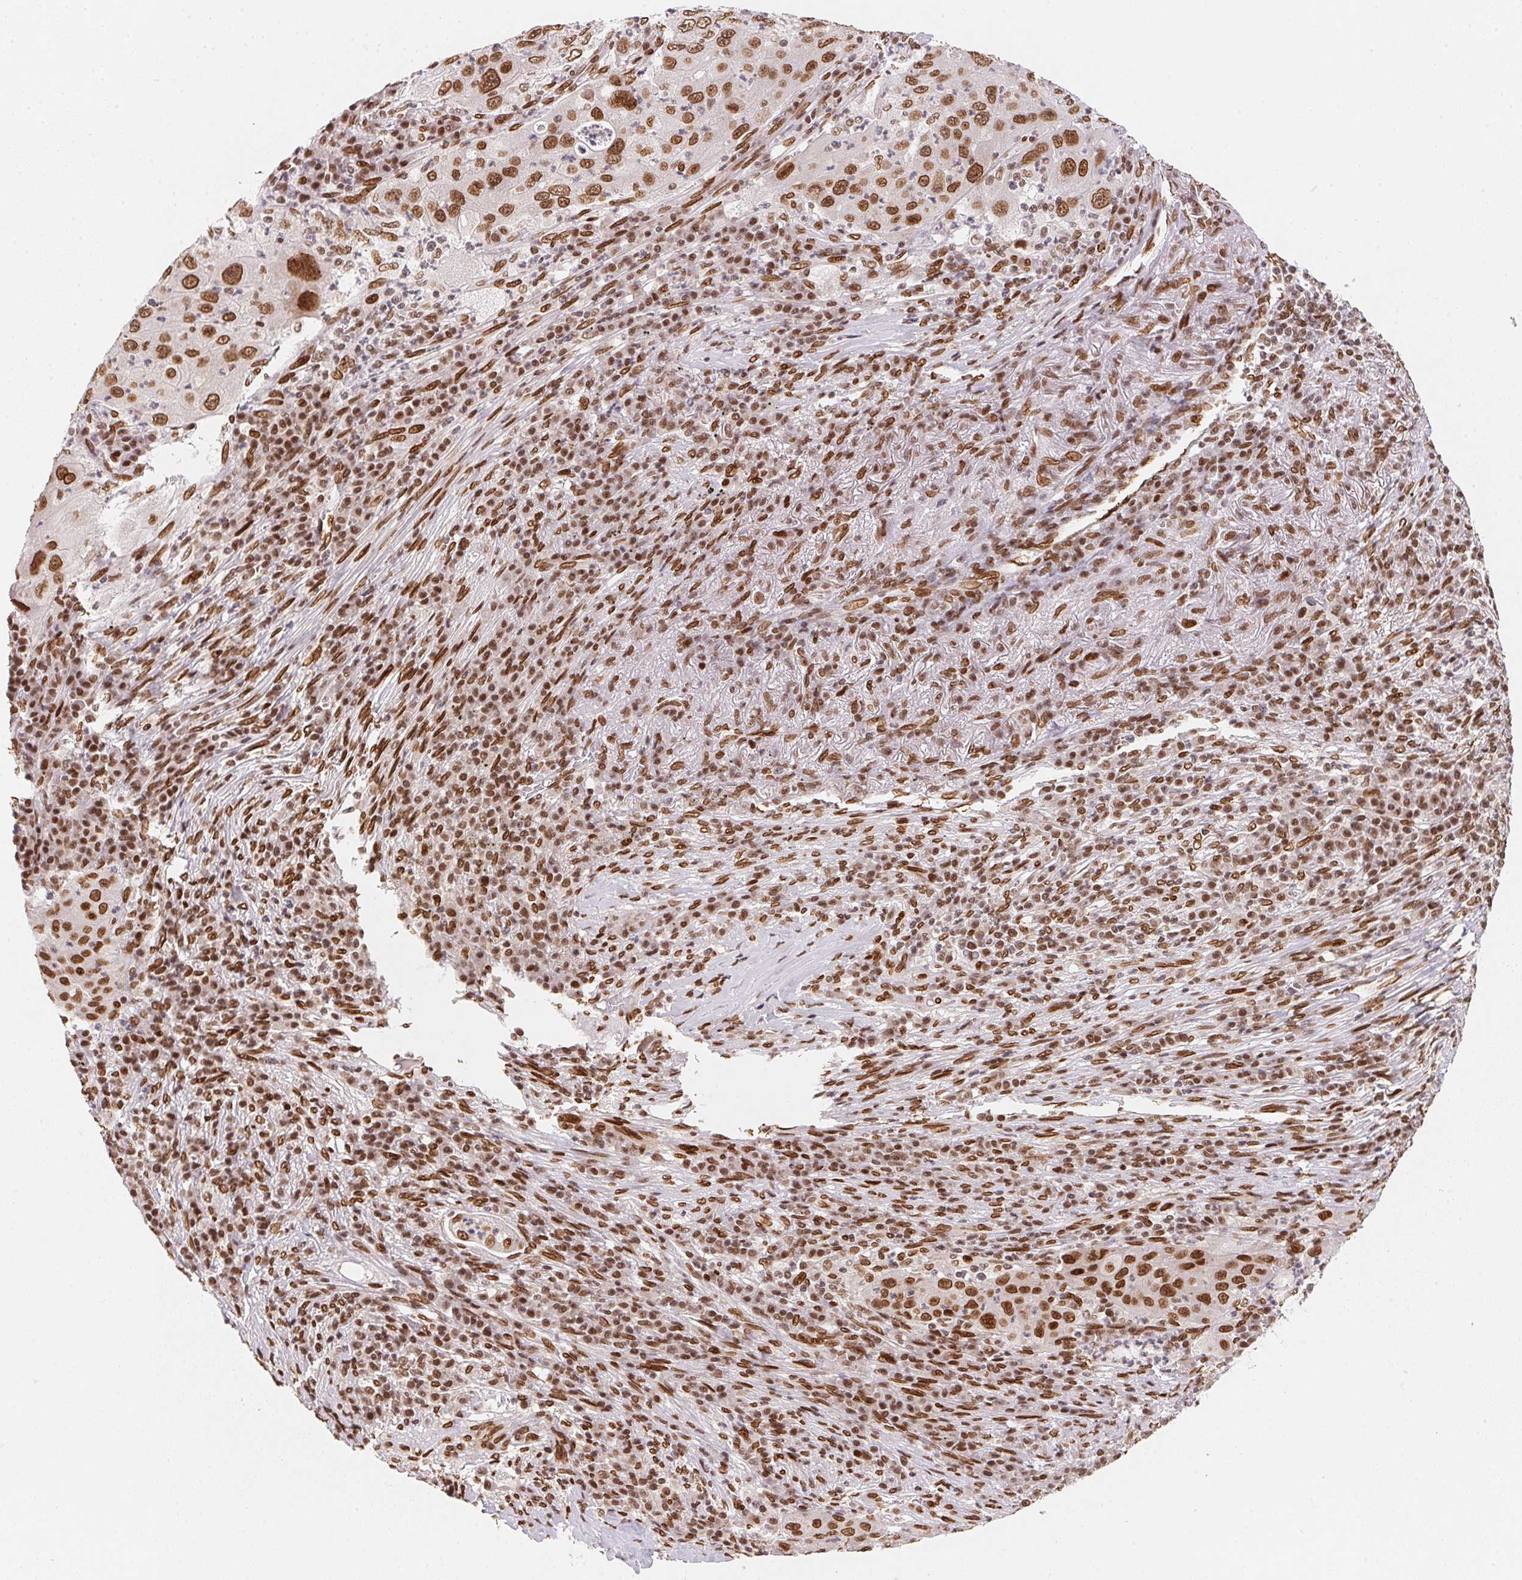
{"staining": {"intensity": "strong", "quantity": ">75%", "location": "nuclear"}, "tissue": "lung cancer", "cell_type": "Tumor cells", "image_type": "cancer", "snomed": [{"axis": "morphology", "description": "Squamous cell carcinoma, NOS"}, {"axis": "topography", "description": "Lung"}], "caption": "Strong nuclear positivity is present in about >75% of tumor cells in lung squamous cell carcinoma.", "gene": "SAP30BP", "patient": {"sex": "female", "age": 59}}